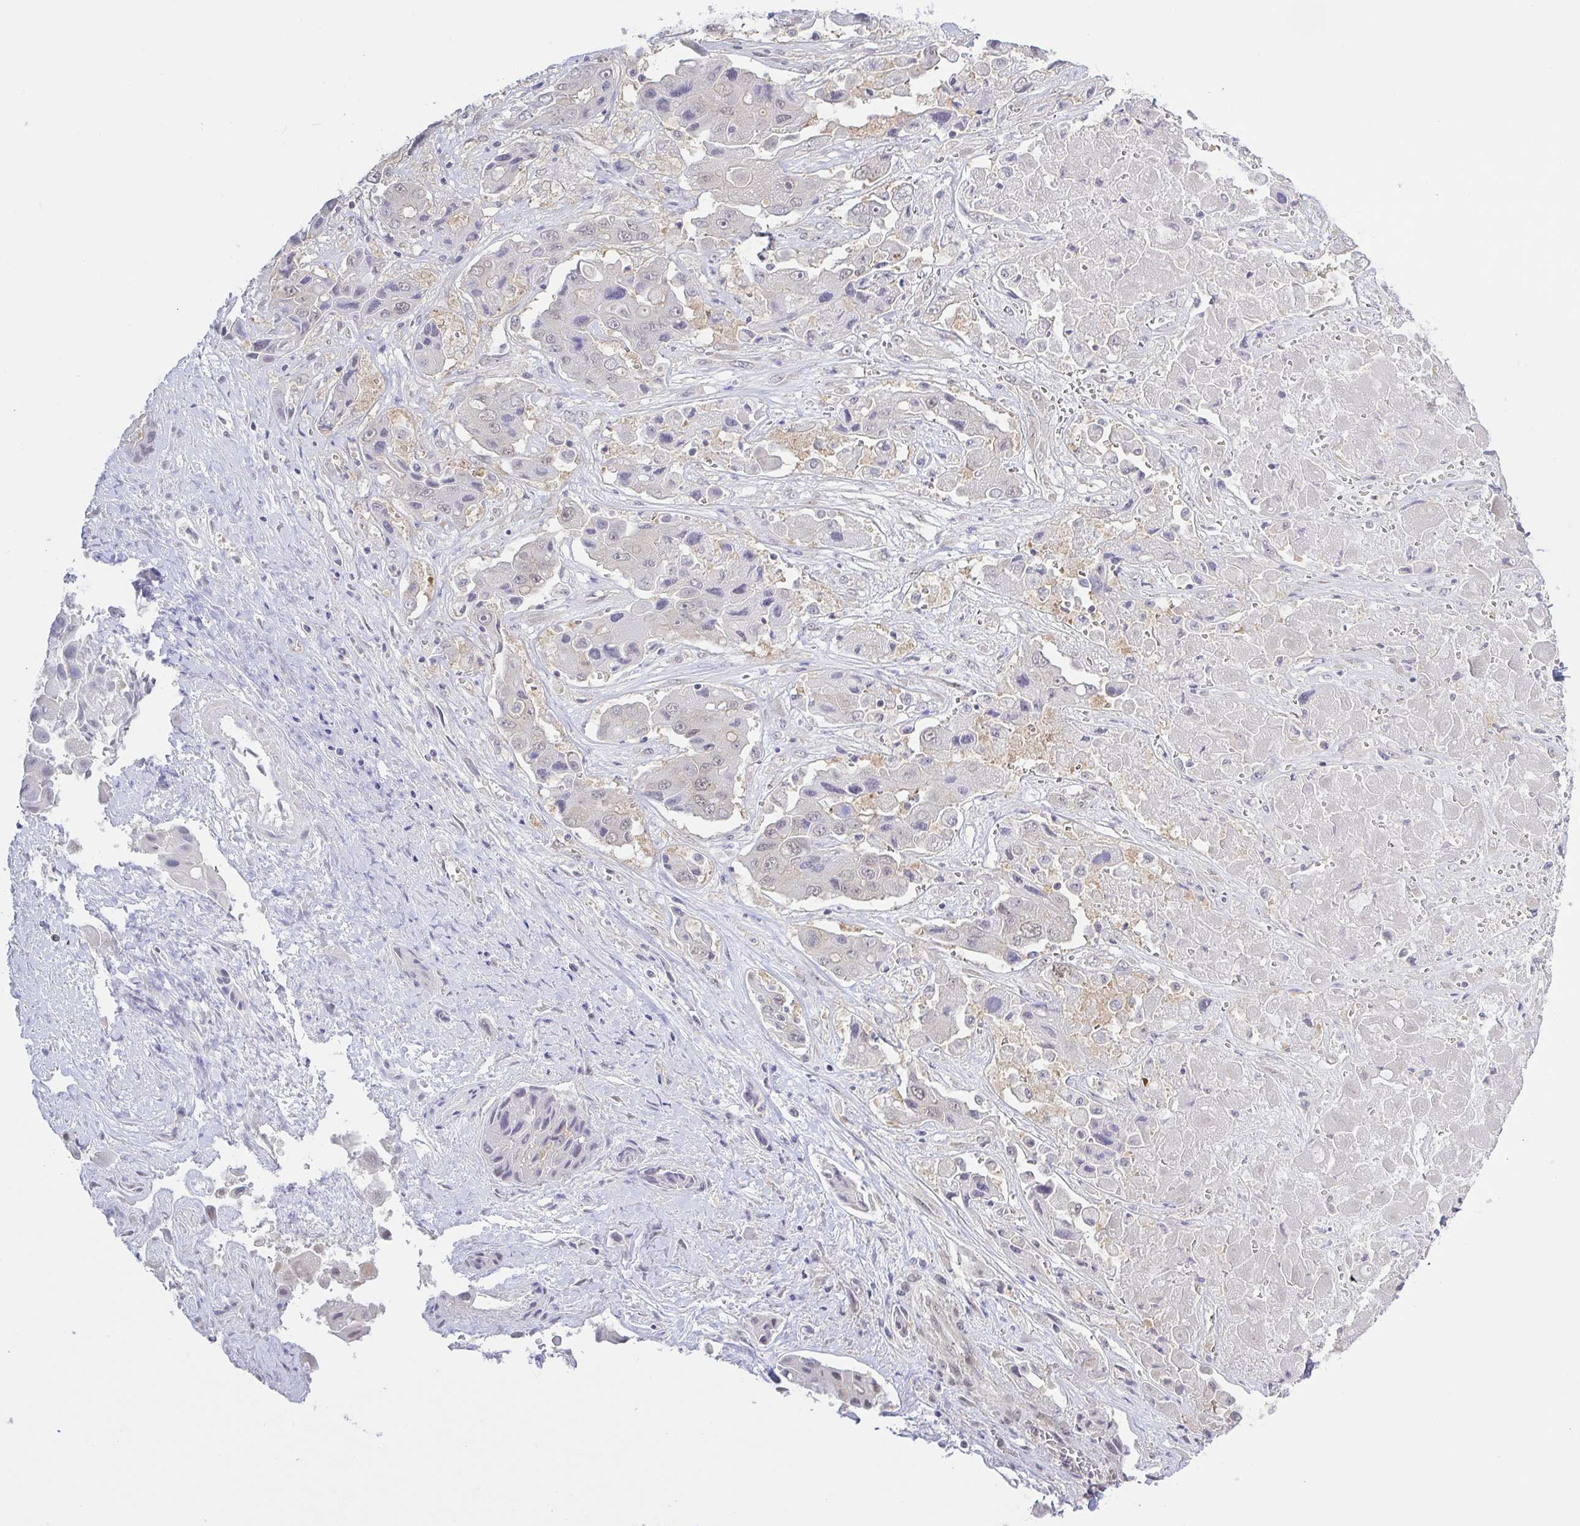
{"staining": {"intensity": "weak", "quantity": "<25%", "location": "nuclear"}, "tissue": "liver cancer", "cell_type": "Tumor cells", "image_type": "cancer", "snomed": [{"axis": "morphology", "description": "Cholangiocarcinoma"}, {"axis": "topography", "description": "Liver"}], "caption": "Protein analysis of liver cancer (cholangiocarcinoma) demonstrates no significant staining in tumor cells. The staining was performed using DAB (3,3'-diaminobenzidine) to visualize the protein expression in brown, while the nuclei were stained in blue with hematoxylin (Magnification: 20x).", "gene": "HYPK", "patient": {"sex": "male", "age": 67}}